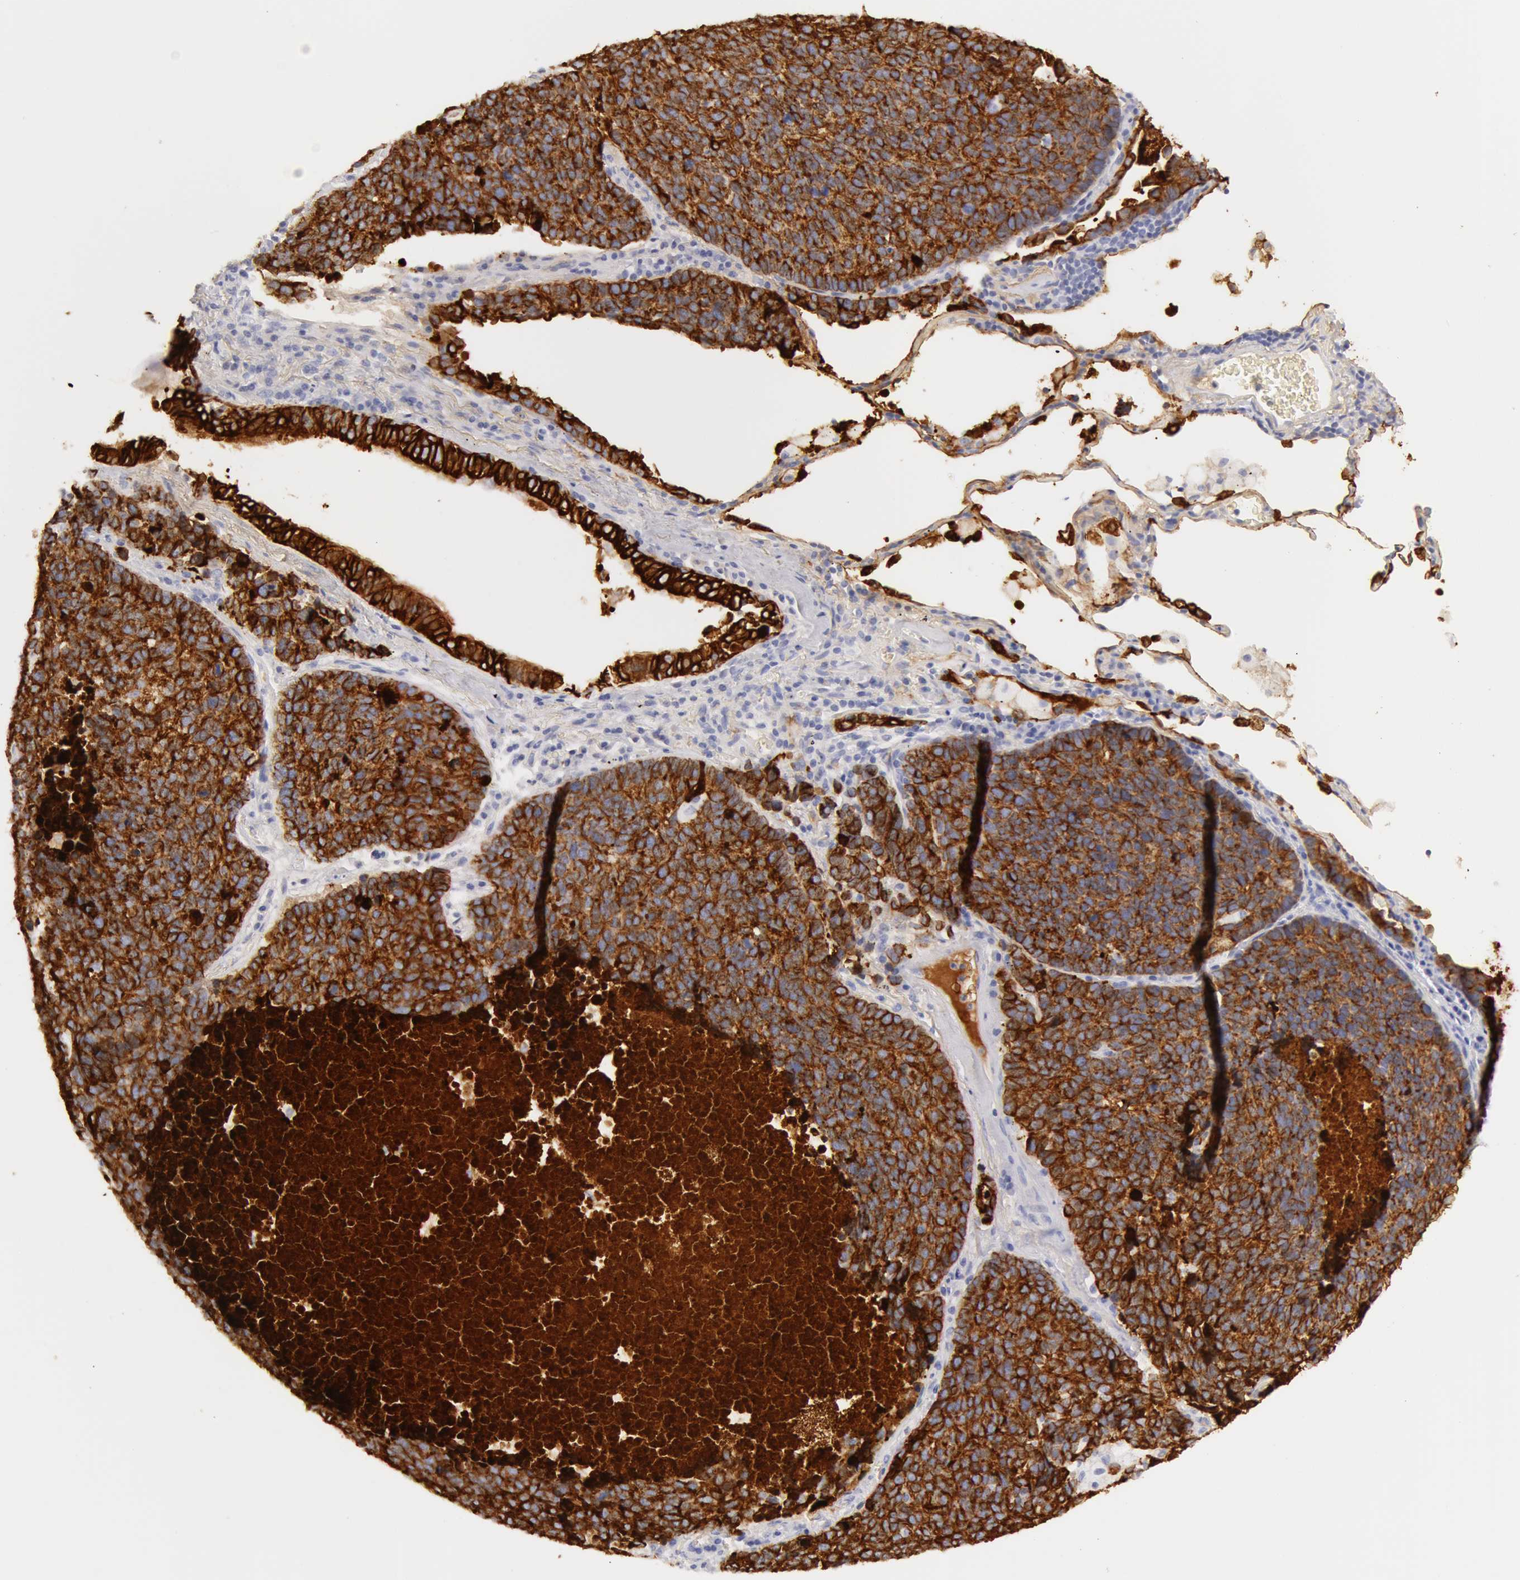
{"staining": {"intensity": "strong", "quantity": ">75%", "location": "cytoplasmic/membranous"}, "tissue": "lung cancer", "cell_type": "Tumor cells", "image_type": "cancer", "snomed": [{"axis": "morphology", "description": "Neoplasm, malignant, NOS"}, {"axis": "topography", "description": "Lung"}], "caption": "A histopathology image of lung cancer (malignant neoplasm) stained for a protein displays strong cytoplasmic/membranous brown staining in tumor cells. (brown staining indicates protein expression, while blue staining denotes nuclei).", "gene": "KRT8", "patient": {"sex": "female", "age": 75}}